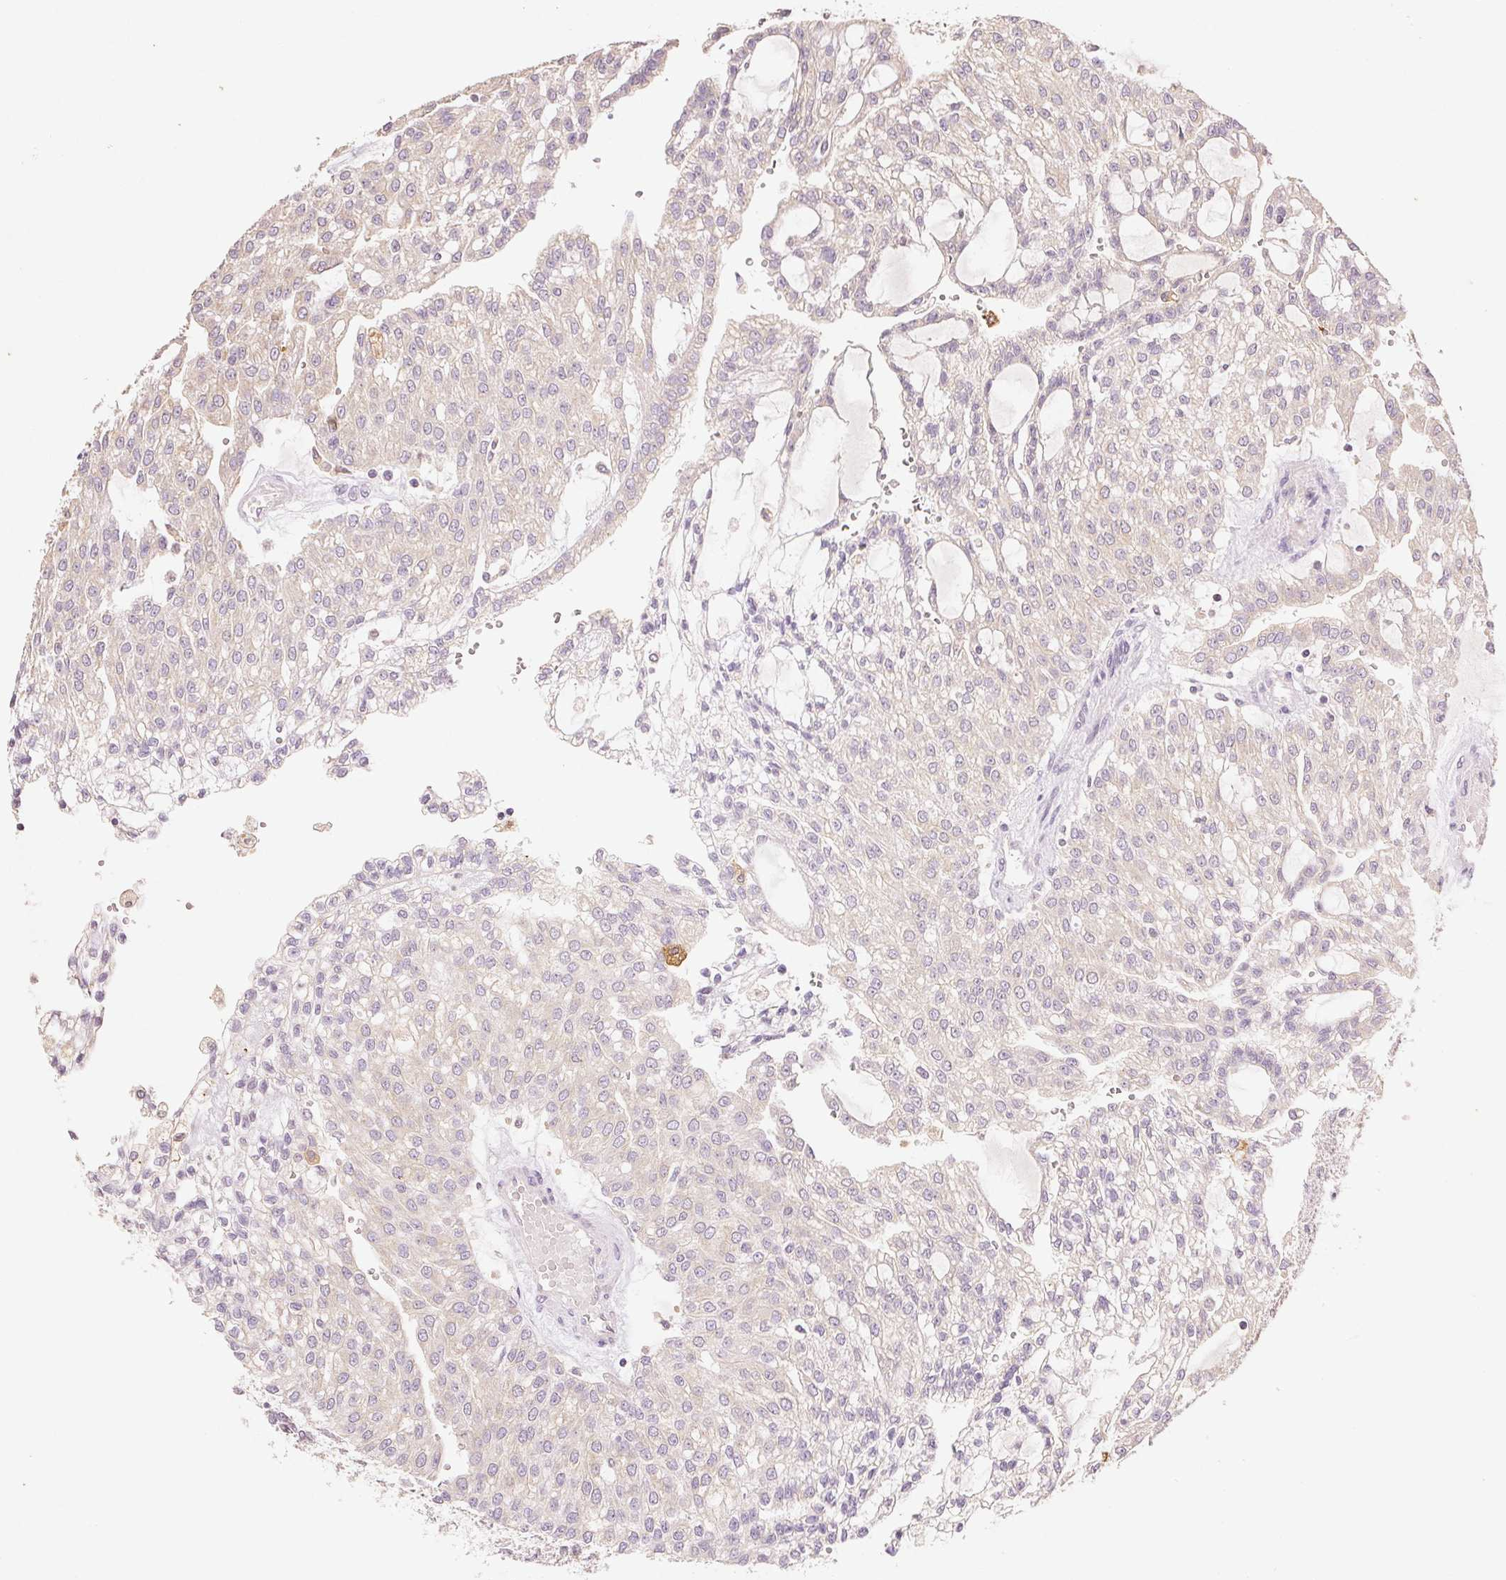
{"staining": {"intensity": "negative", "quantity": "none", "location": "none"}, "tissue": "renal cancer", "cell_type": "Tumor cells", "image_type": "cancer", "snomed": [{"axis": "morphology", "description": "Adenocarcinoma, NOS"}, {"axis": "topography", "description": "Kidney"}], "caption": "Adenocarcinoma (renal) was stained to show a protein in brown. There is no significant positivity in tumor cells. (DAB (3,3'-diaminobenzidine) immunohistochemistry, high magnification).", "gene": "YIF1B", "patient": {"sex": "male", "age": 63}}